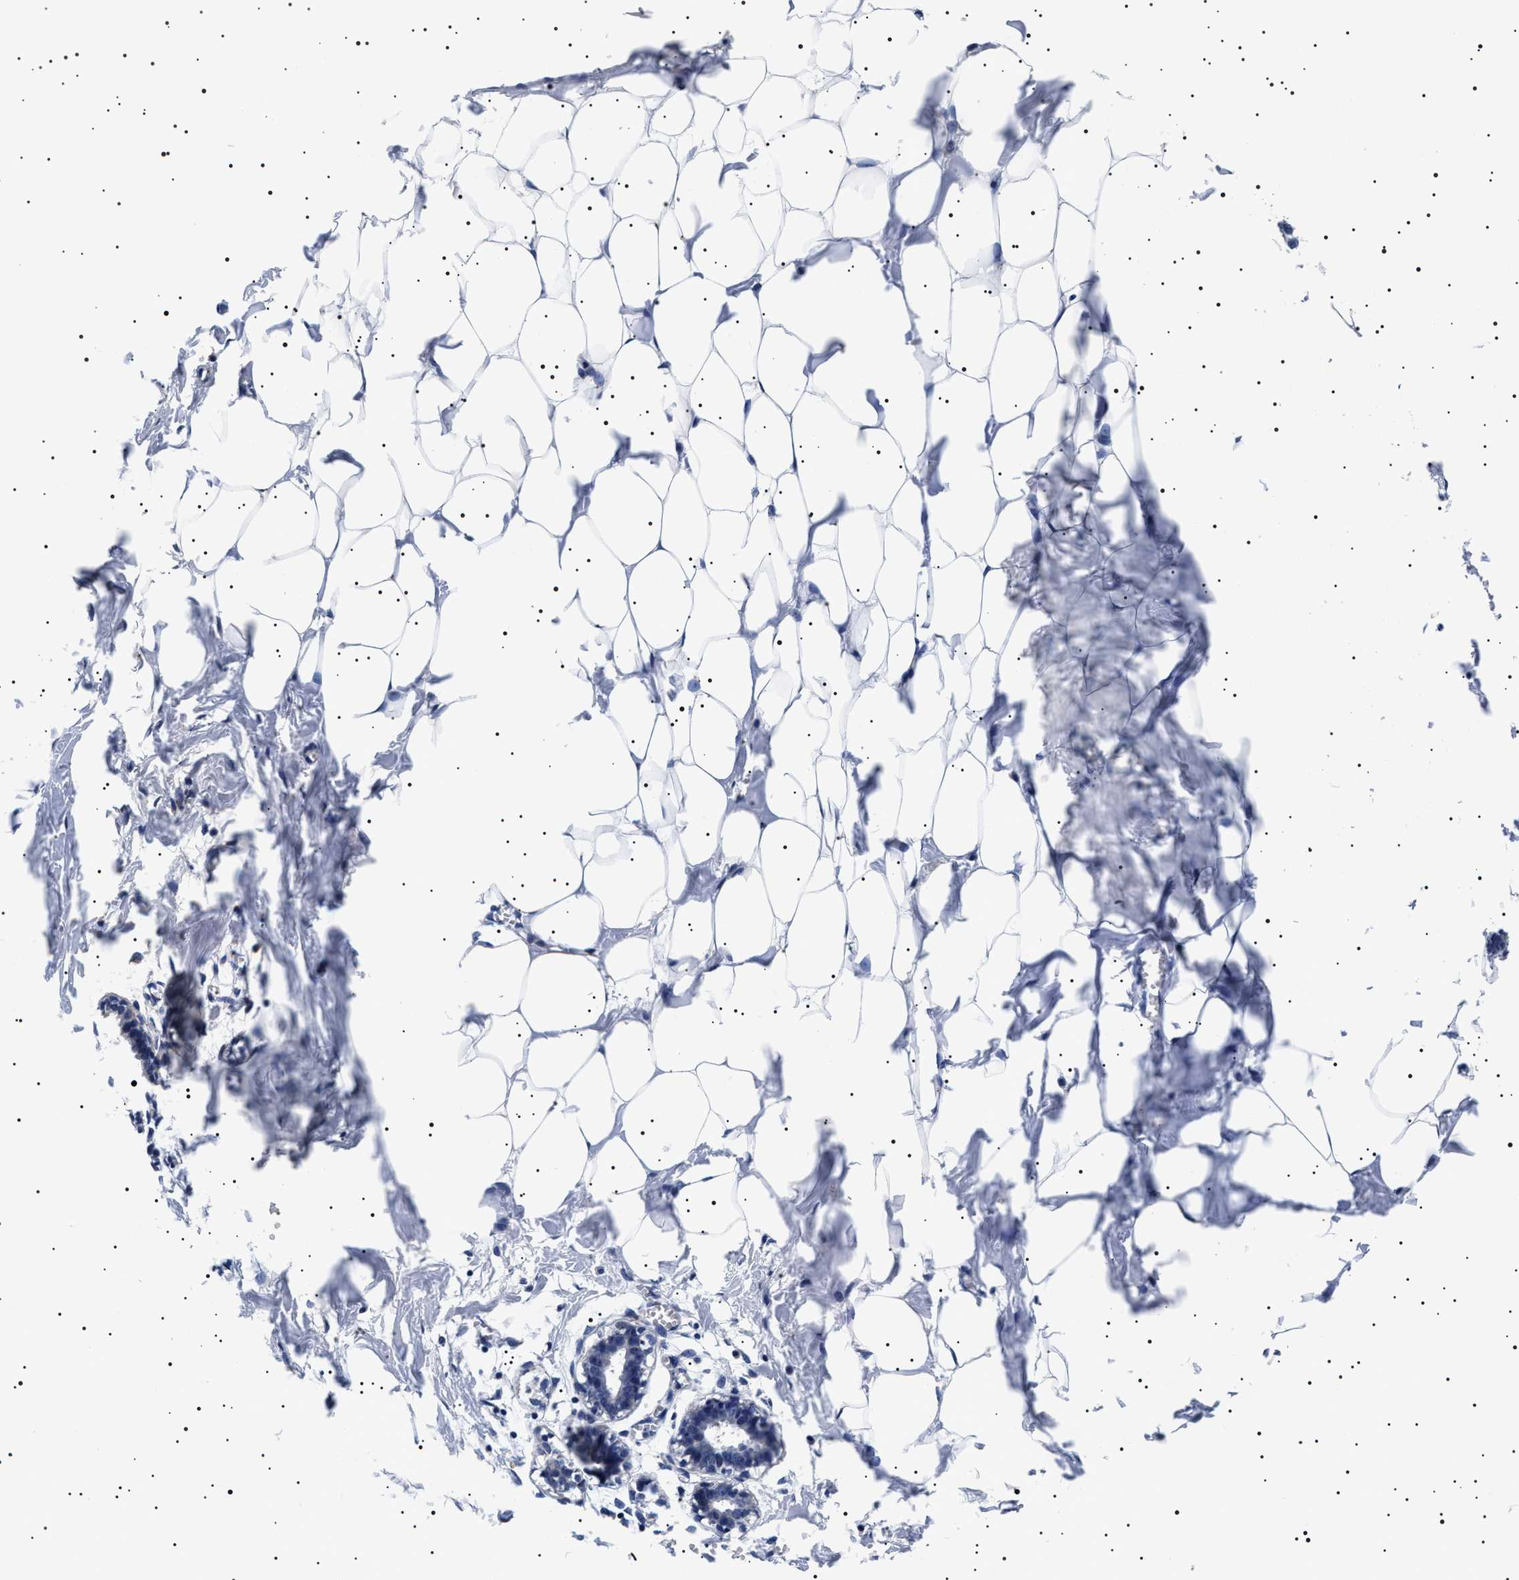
{"staining": {"intensity": "negative", "quantity": "none", "location": "none"}, "tissue": "breast", "cell_type": "Adipocytes", "image_type": "normal", "snomed": [{"axis": "morphology", "description": "Normal tissue, NOS"}, {"axis": "topography", "description": "Breast"}], "caption": "Immunohistochemistry (IHC) of normal human breast exhibits no staining in adipocytes. Nuclei are stained in blue.", "gene": "SLC4A7", "patient": {"sex": "female", "age": 27}}